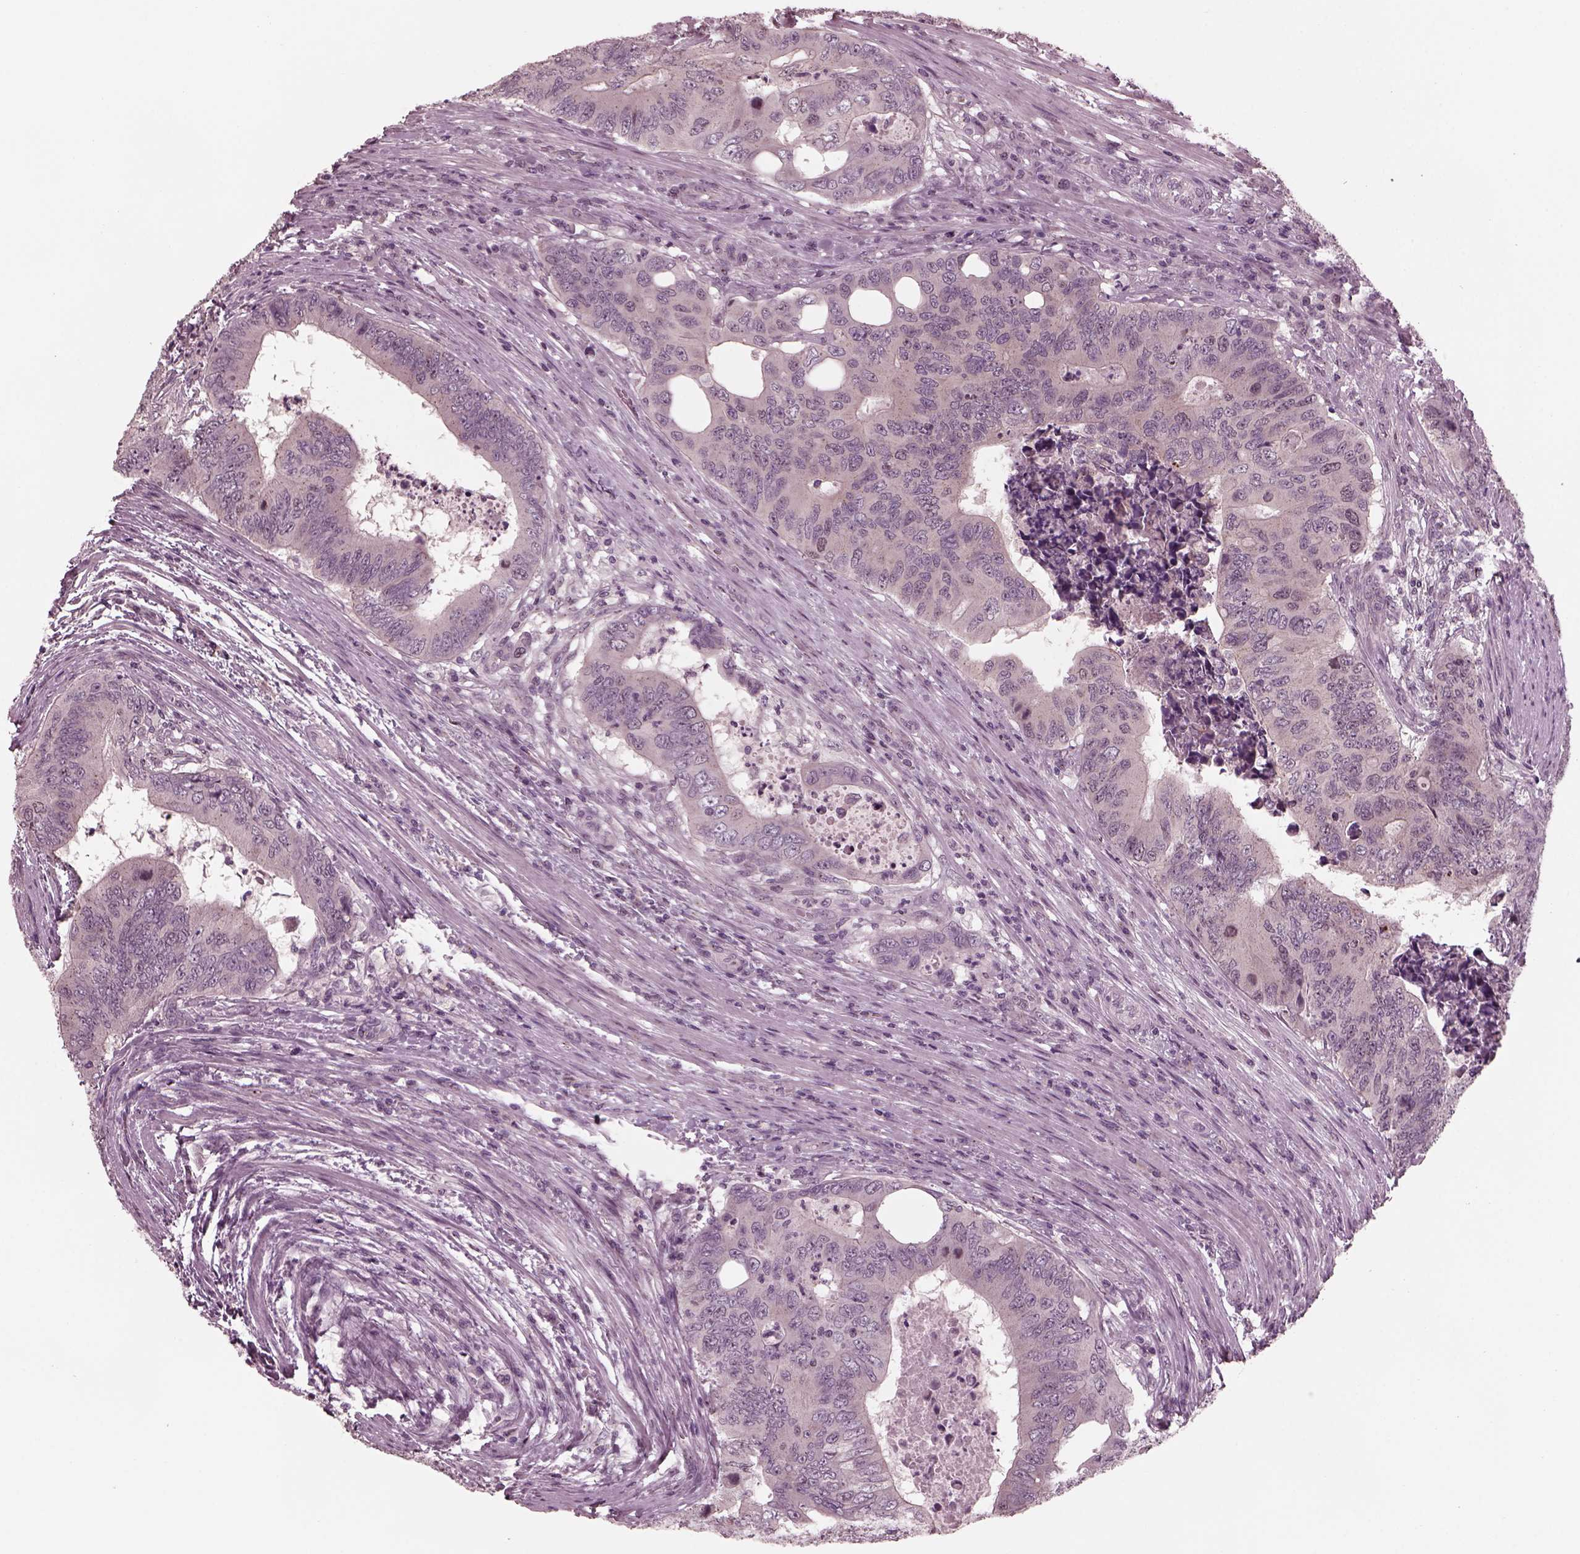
{"staining": {"intensity": "negative", "quantity": "none", "location": "none"}, "tissue": "colorectal cancer", "cell_type": "Tumor cells", "image_type": "cancer", "snomed": [{"axis": "morphology", "description": "Adenocarcinoma, NOS"}, {"axis": "topography", "description": "Colon"}], "caption": "A high-resolution histopathology image shows IHC staining of colorectal adenocarcinoma, which shows no significant expression in tumor cells. (Brightfield microscopy of DAB IHC at high magnification).", "gene": "SAXO1", "patient": {"sex": "male", "age": 53}}